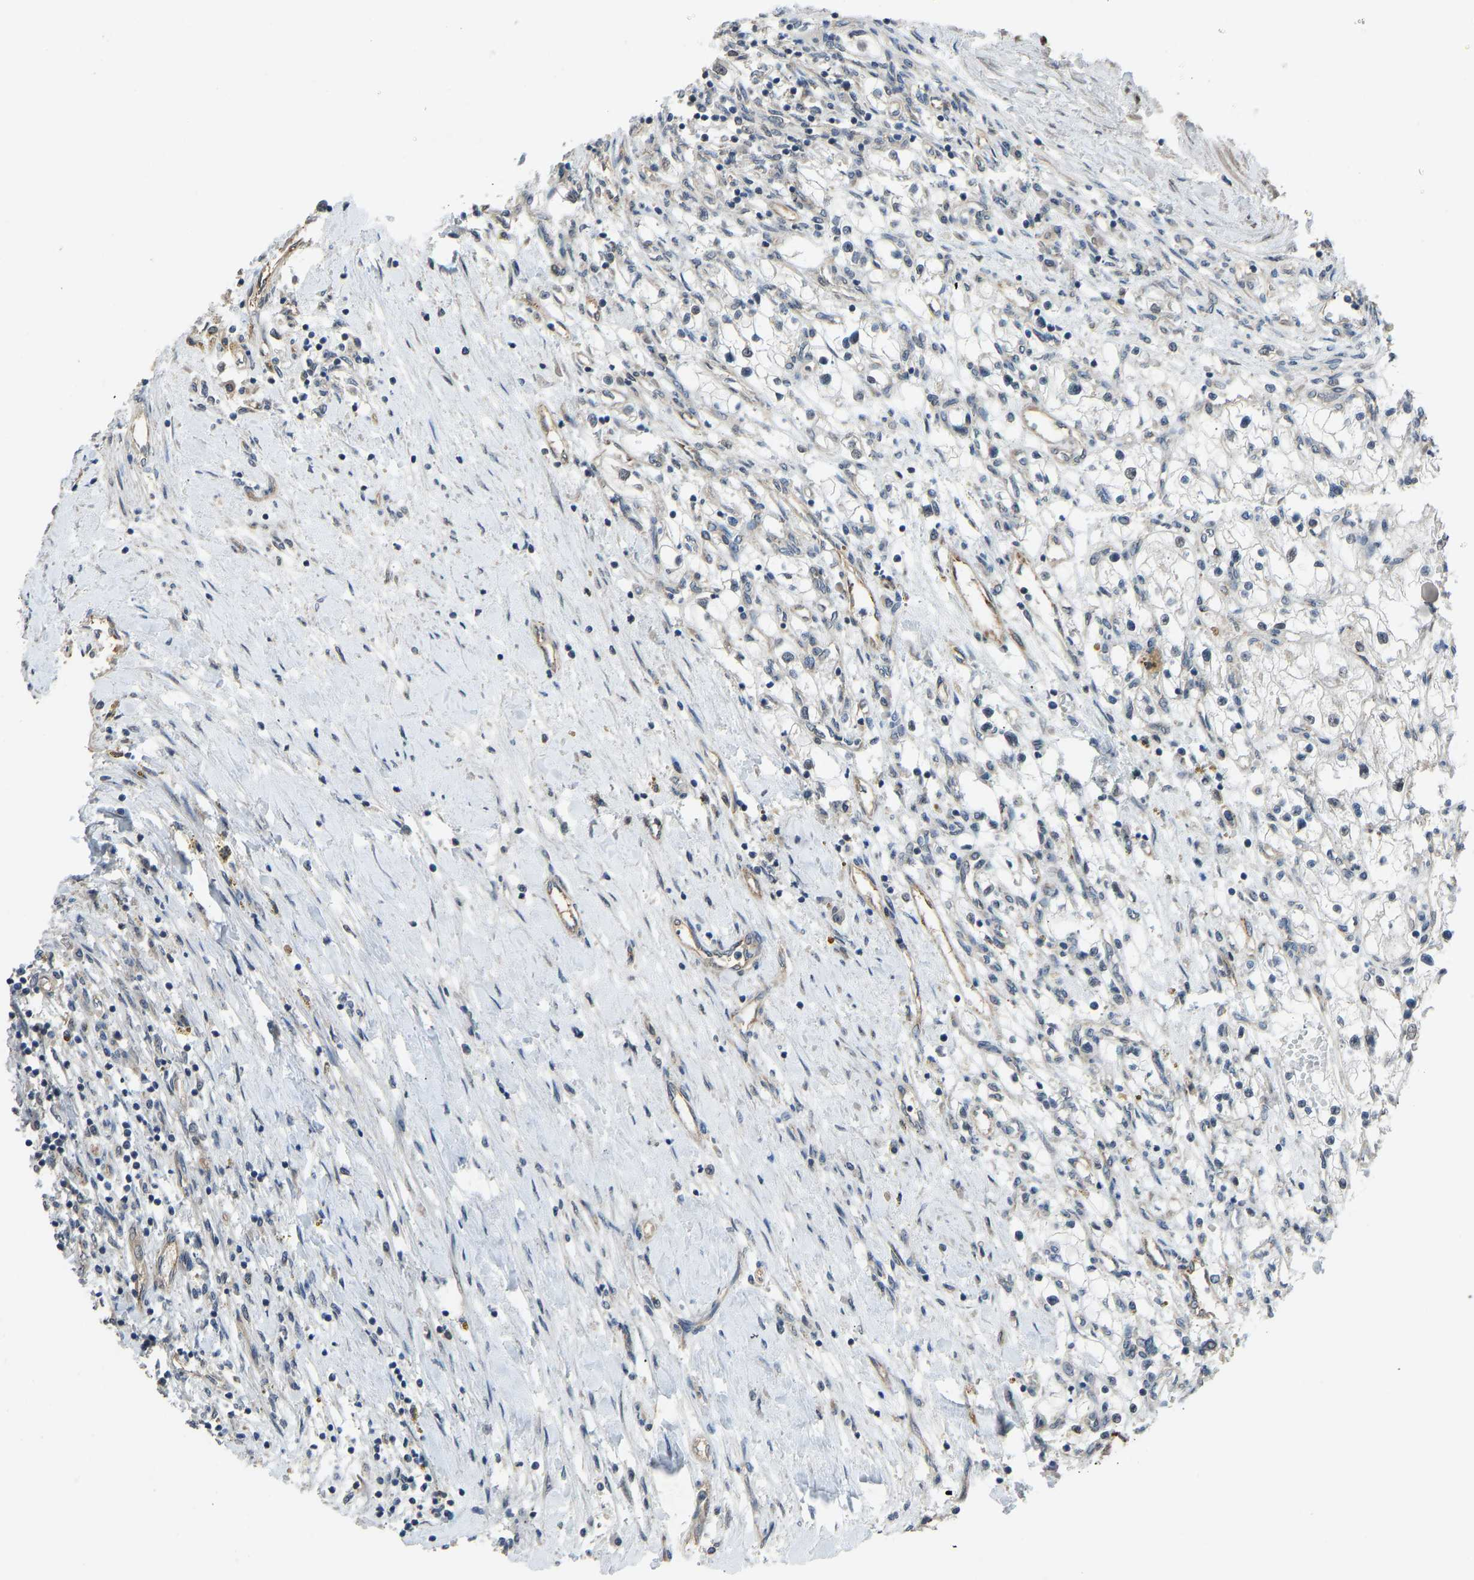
{"staining": {"intensity": "negative", "quantity": "none", "location": "none"}, "tissue": "renal cancer", "cell_type": "Tumor cells", "image_type": "cancer", "snomed": [{"axis": "morphology", "description": "Adenocarcinoma, NOS"}, {"axis": "topography", "description": "Kidney"}], "caption": "Human renal cancer stained for a protein using immunohistochemistry (IHC) reveals no expression in tumor cells.", "gene": "KPNA6", "patient": {"sex": "male", "age": 68}}